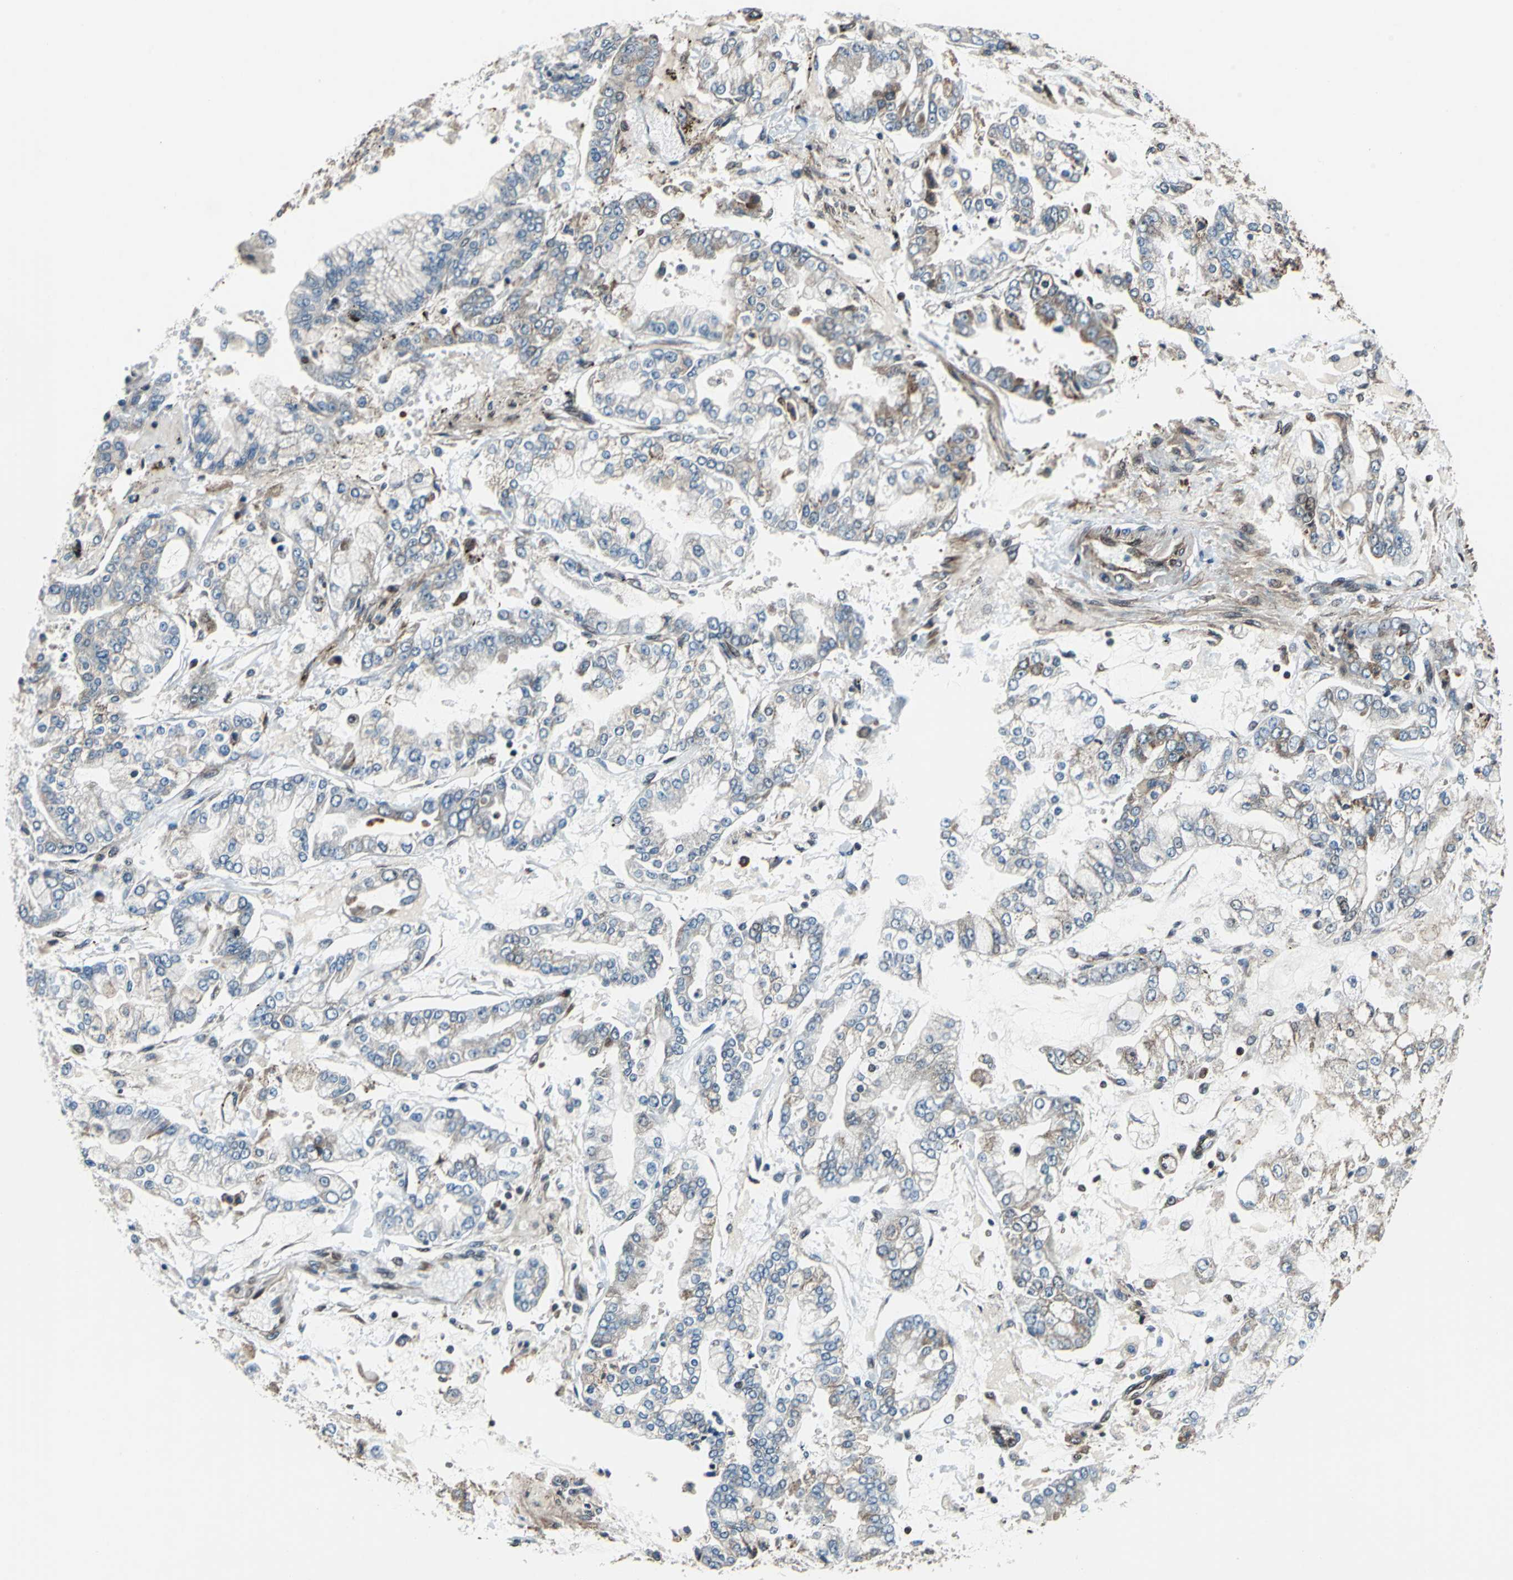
{"staining": {"intensity": "moderate", "quantity": "<25%", "location": "cytoplasmic/membranous"}, "tissue": "stomach cancer", "cell_type": "Tumor cells", "image_type": "cancer", "snomed": [{"axis": "morphology", "description": "Adenocarcinoma, NOS"}, {"axis": "topography", "description": "Stomach"}], "caption": "Moderate cytoplasmic/membranous protein expression is present in about <25% of tumor cells in stomach adenocarcinoma. Immunohistochemistry (ihc) stains the protein of interest in brown and the nuclei are stained blue.", "gene": "AATF", "patient": {"sex": "male", "age": 76}}